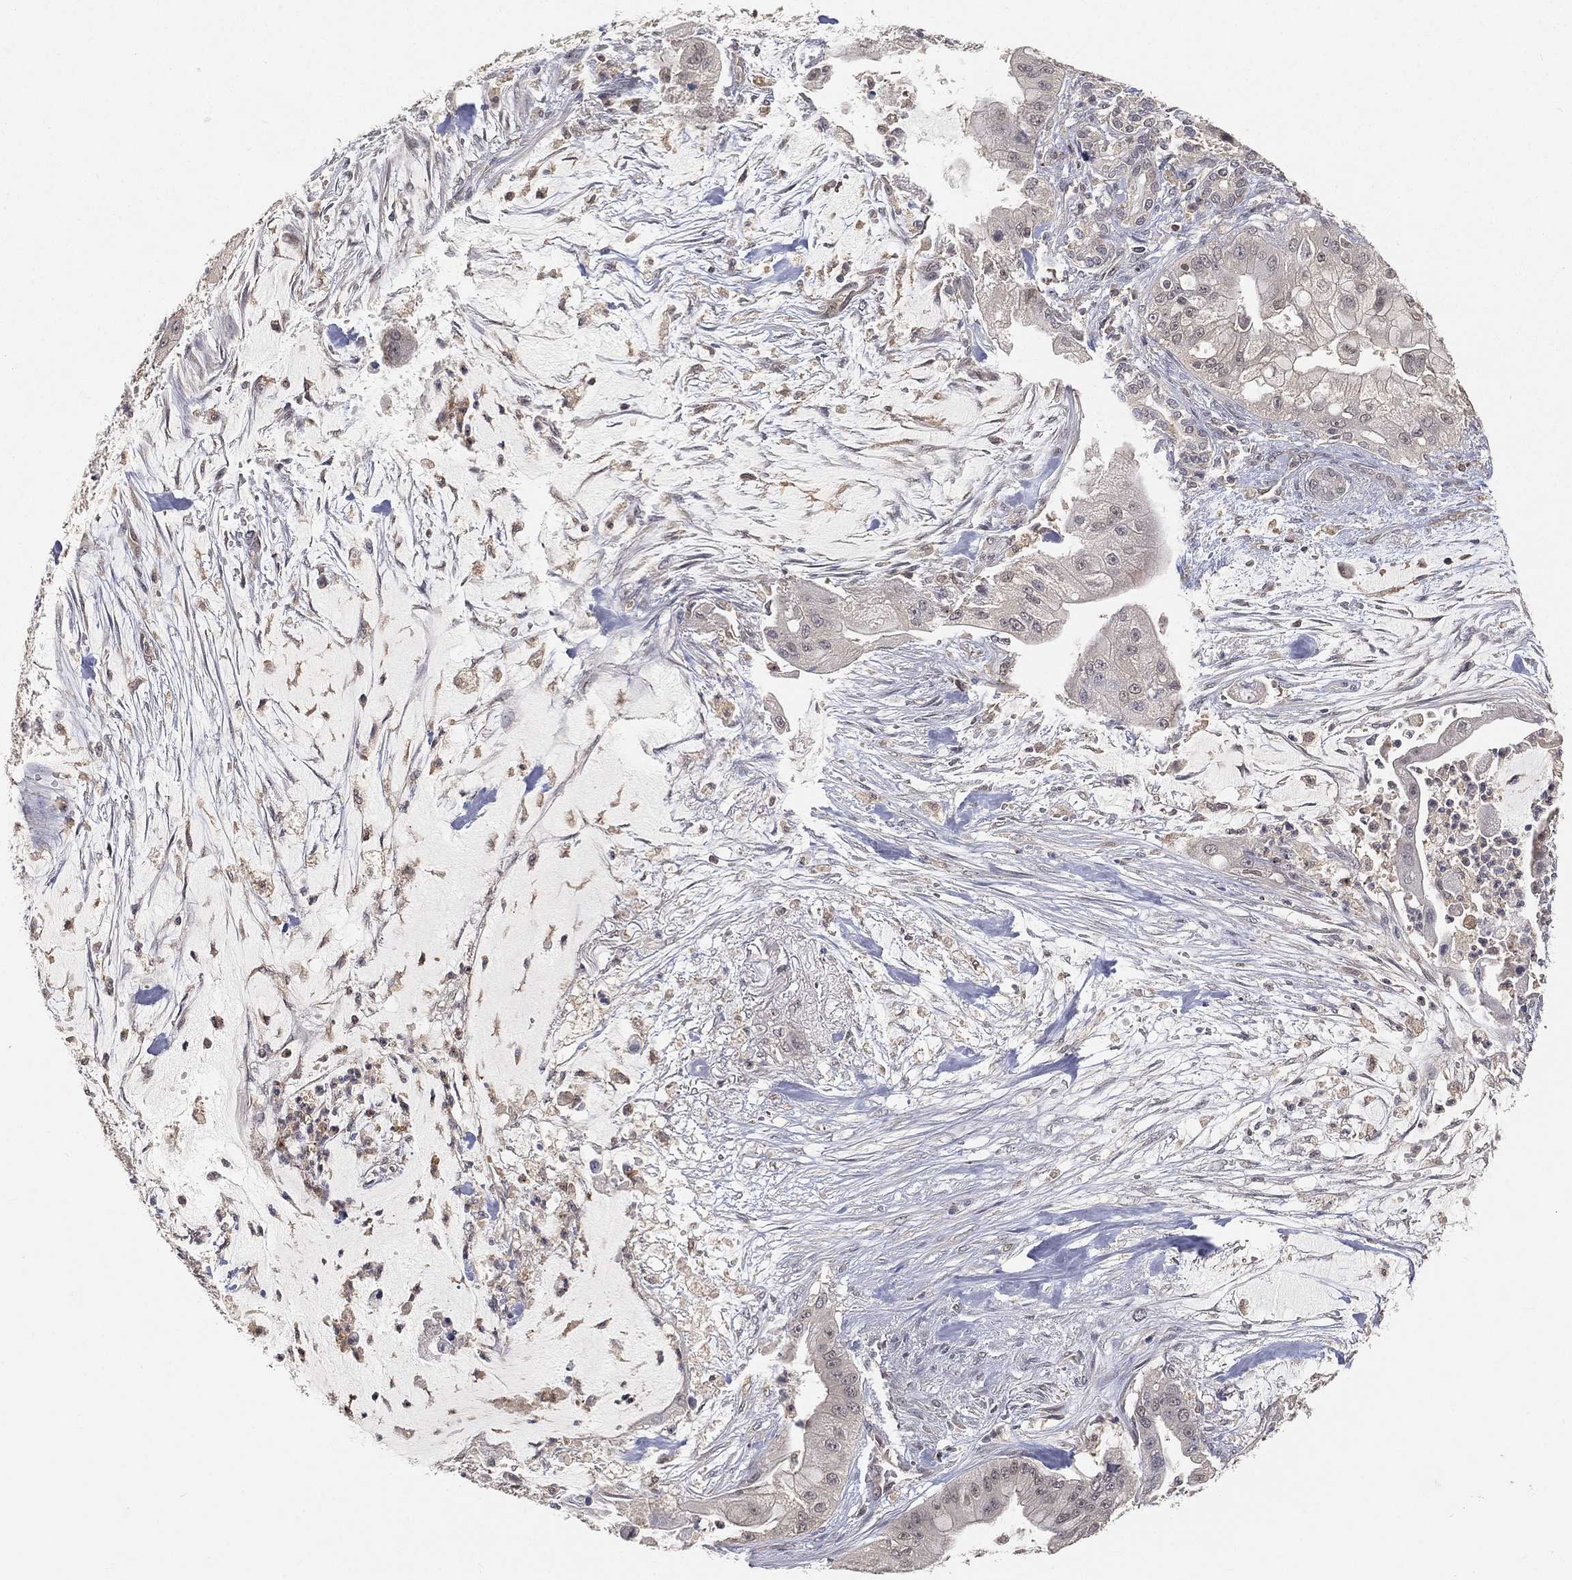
{"staining": {"intensity": "negative", "quantity": "none", "location": "none"}, "tissue": "pancreatic cancer", "cell_type": "Tumor cells", "image_type": "cancer", "snomed": [{"axis": "morphology", "description": "Normal tissue, NOS"}, {"axis": "morphology", "description": "Inflammation, NOS"}, {"axis": "morphology", "description": "Adenocarcinoma, NOS"}, {"axis": "topography", "description": "Pancreas"}], "caption": "This is an IHC histopathology image of human pancreatic cancer (adenocarcinoma). There is no staining in tumor cells.", "gene": "MAPK1", "patient": {"sex": "male", "age": 57}}